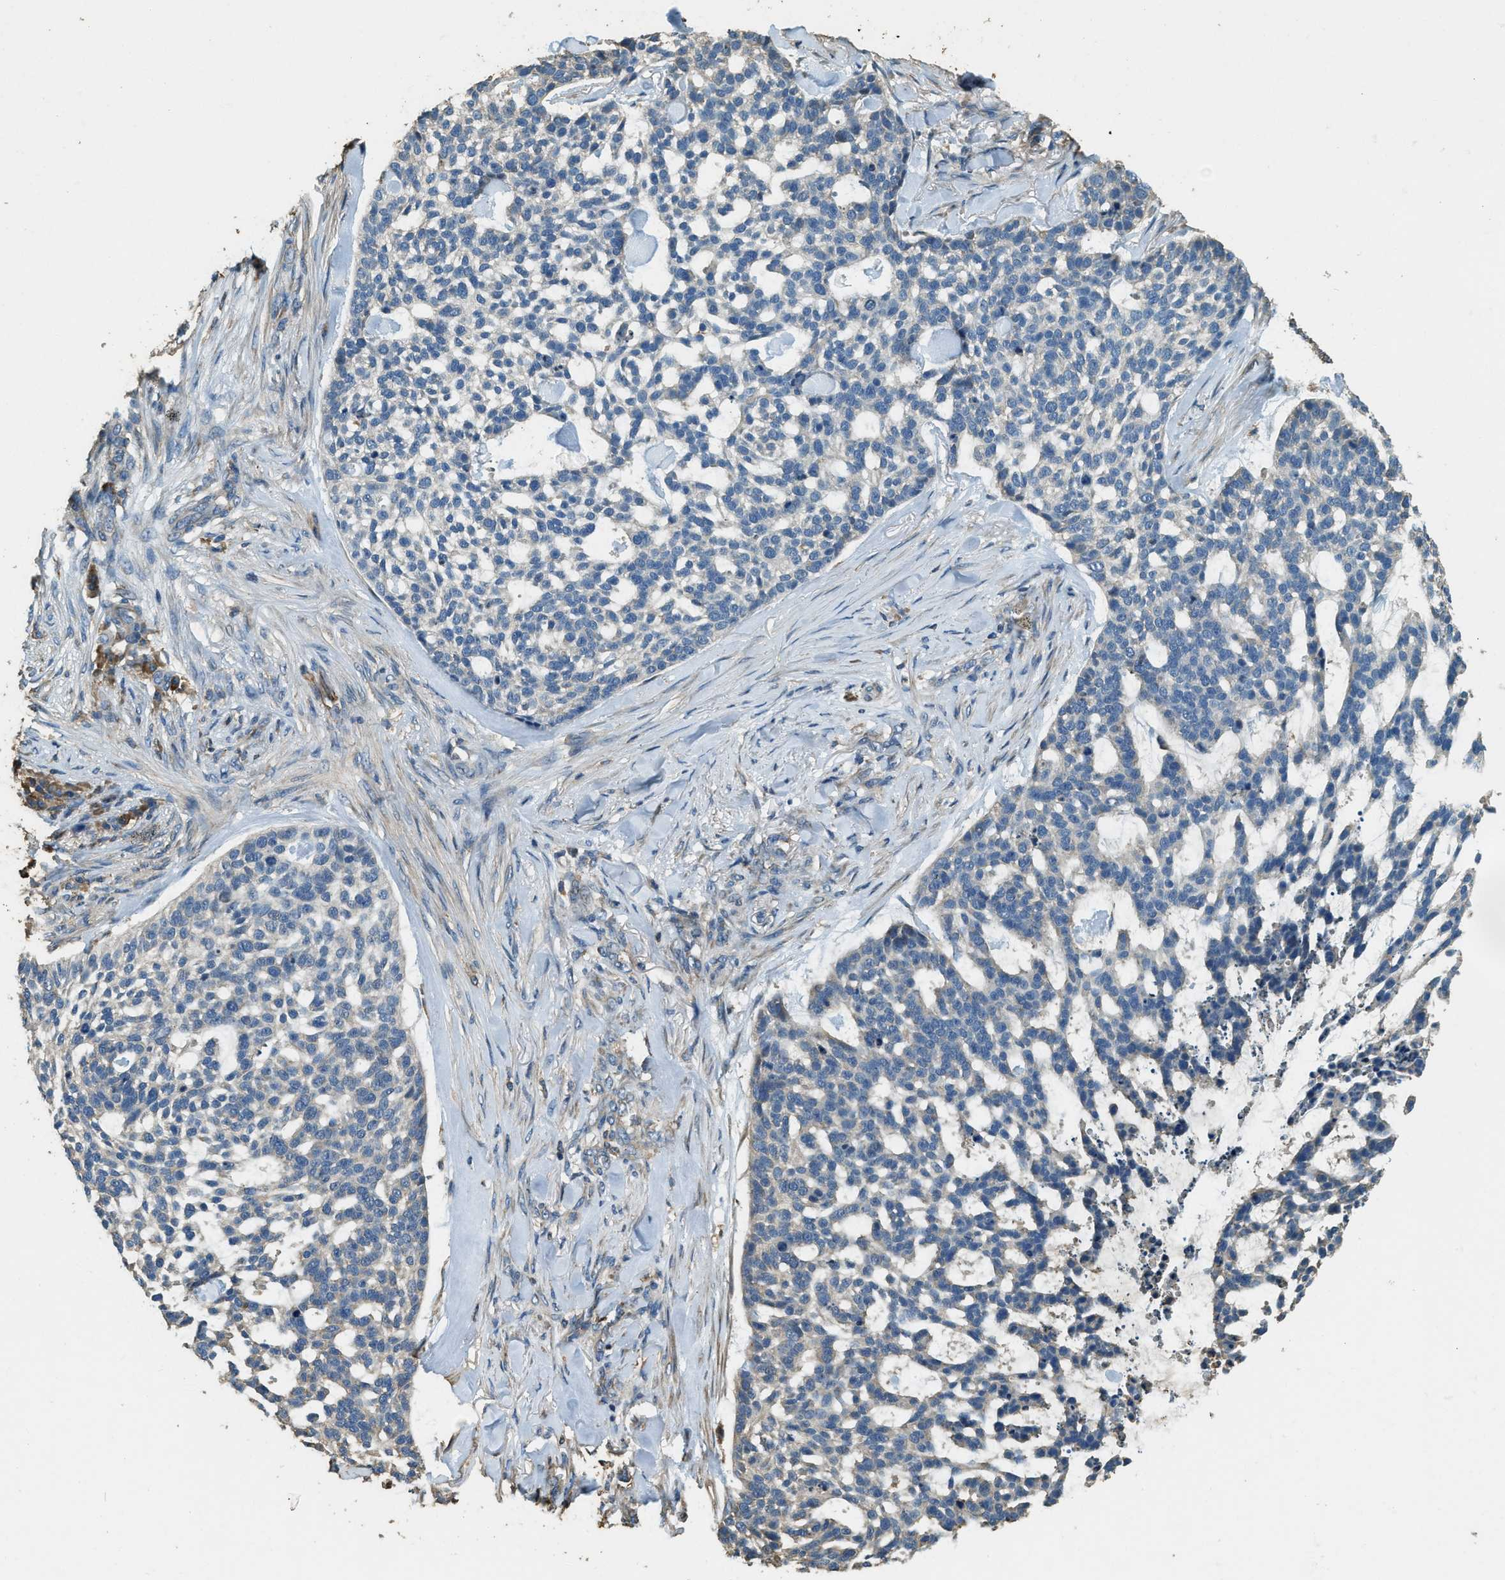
{"staining": {"intensity": "negative", "quantity": "none", "location": "none"}, "tissue": "skin cancer", "cell_type": "Tumor cells", "image_type": "cancer", "snomed": [{"axis": "morphology", "description": "Basal cell carcinoma"}, {"axis": "topography", "description": "Skin"}], "caption": "The IHC histopathology image has no significant expression in tumor cells of skin basal cell carcinoma tissue.", "gene": "ERGIC1", "patient": {"sex": "female", "age": 64}}